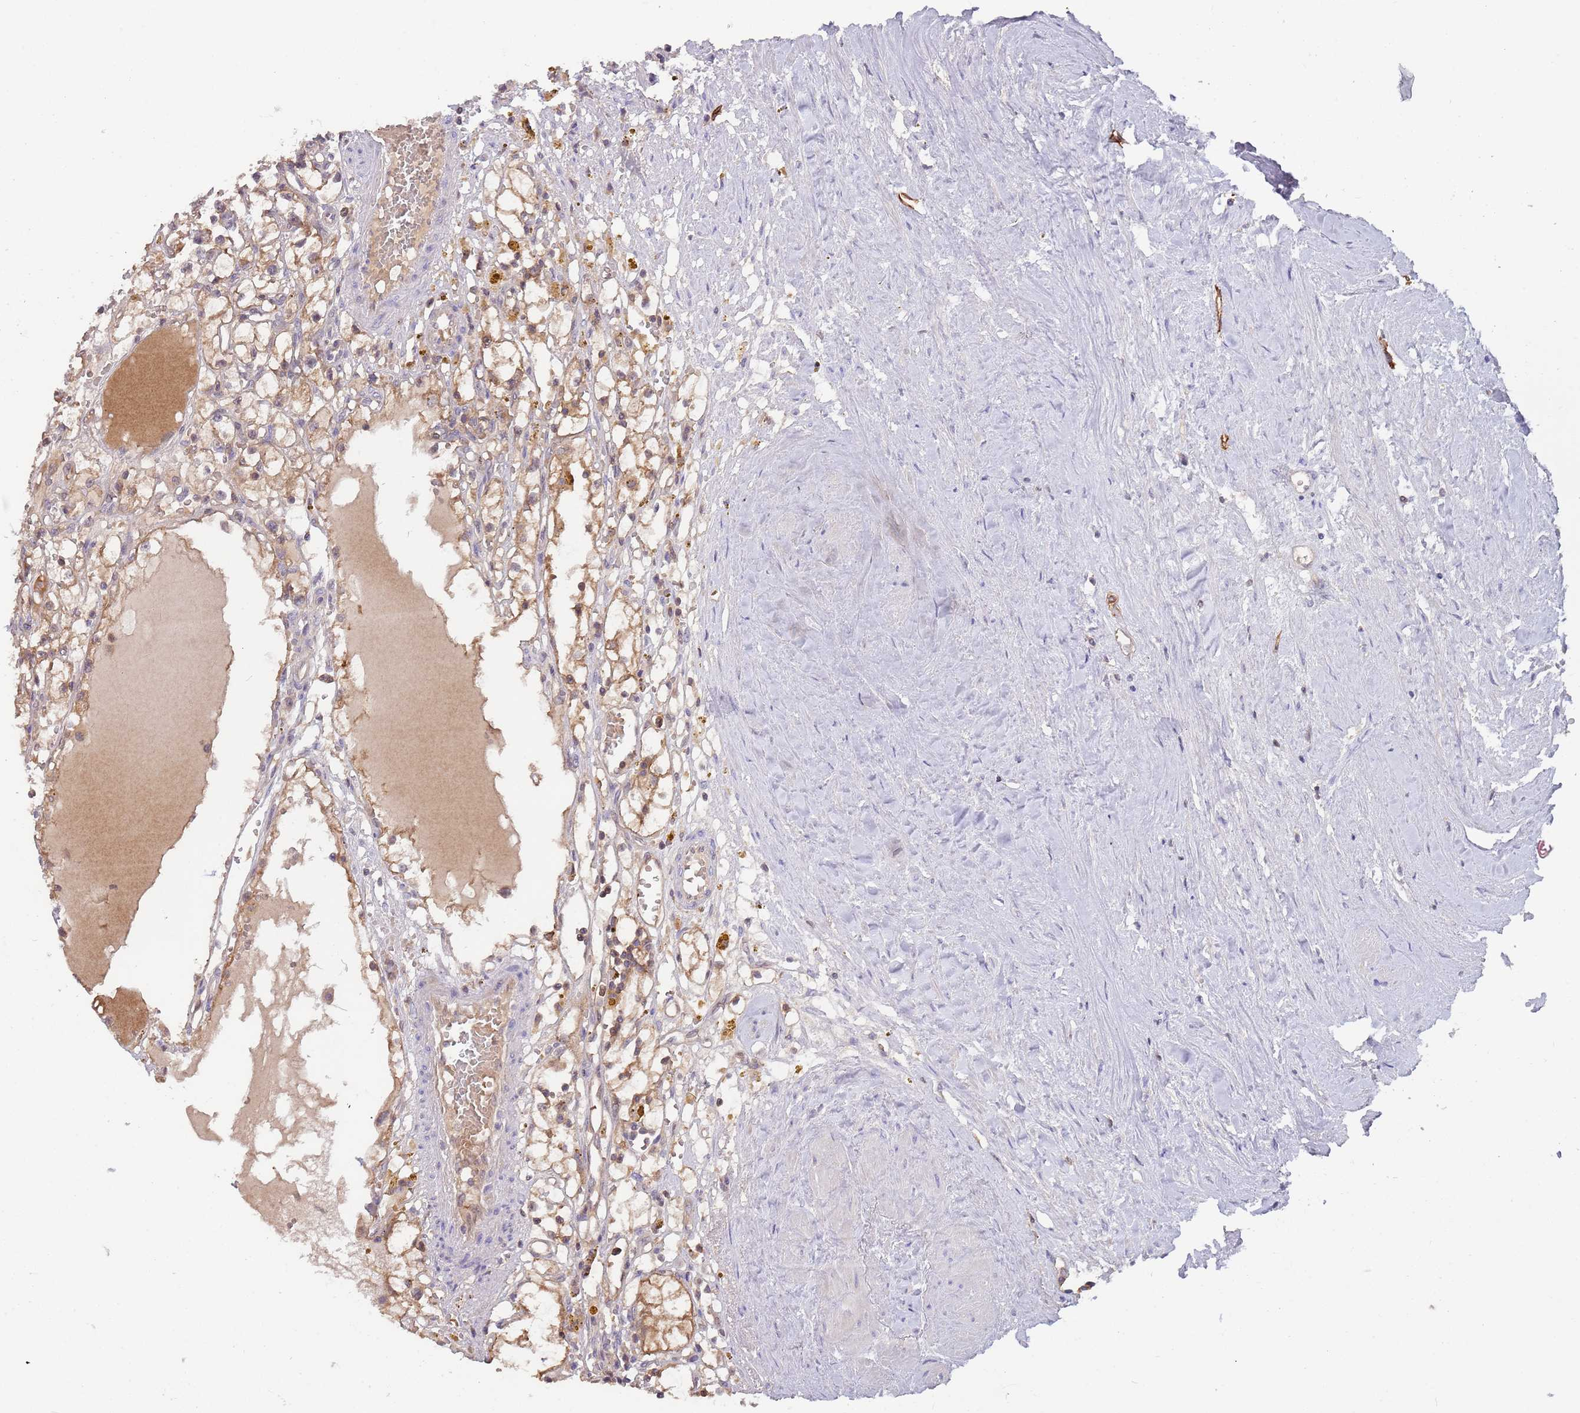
{"staining": {"intensity": "moderate", "quantity": ">75%", "location": "cytoplasmic/membranous"}, "tissue": "renal cancer", "cell_type": "Tumor cells", "image_type": "cancer", "snomed": [{"axis": "morphology", "description": "Adenocarcinoma, NOS"}, {"axis": "topography", "description": "Kidney"}], "caption": "An image of human renal adenocarcinoma stained for a protein reveals moderate cytoplasmic/membranous brown staining in tumor cells.", "gene": "GSDMD", "patient": {"sex": "male", "age": 56}}